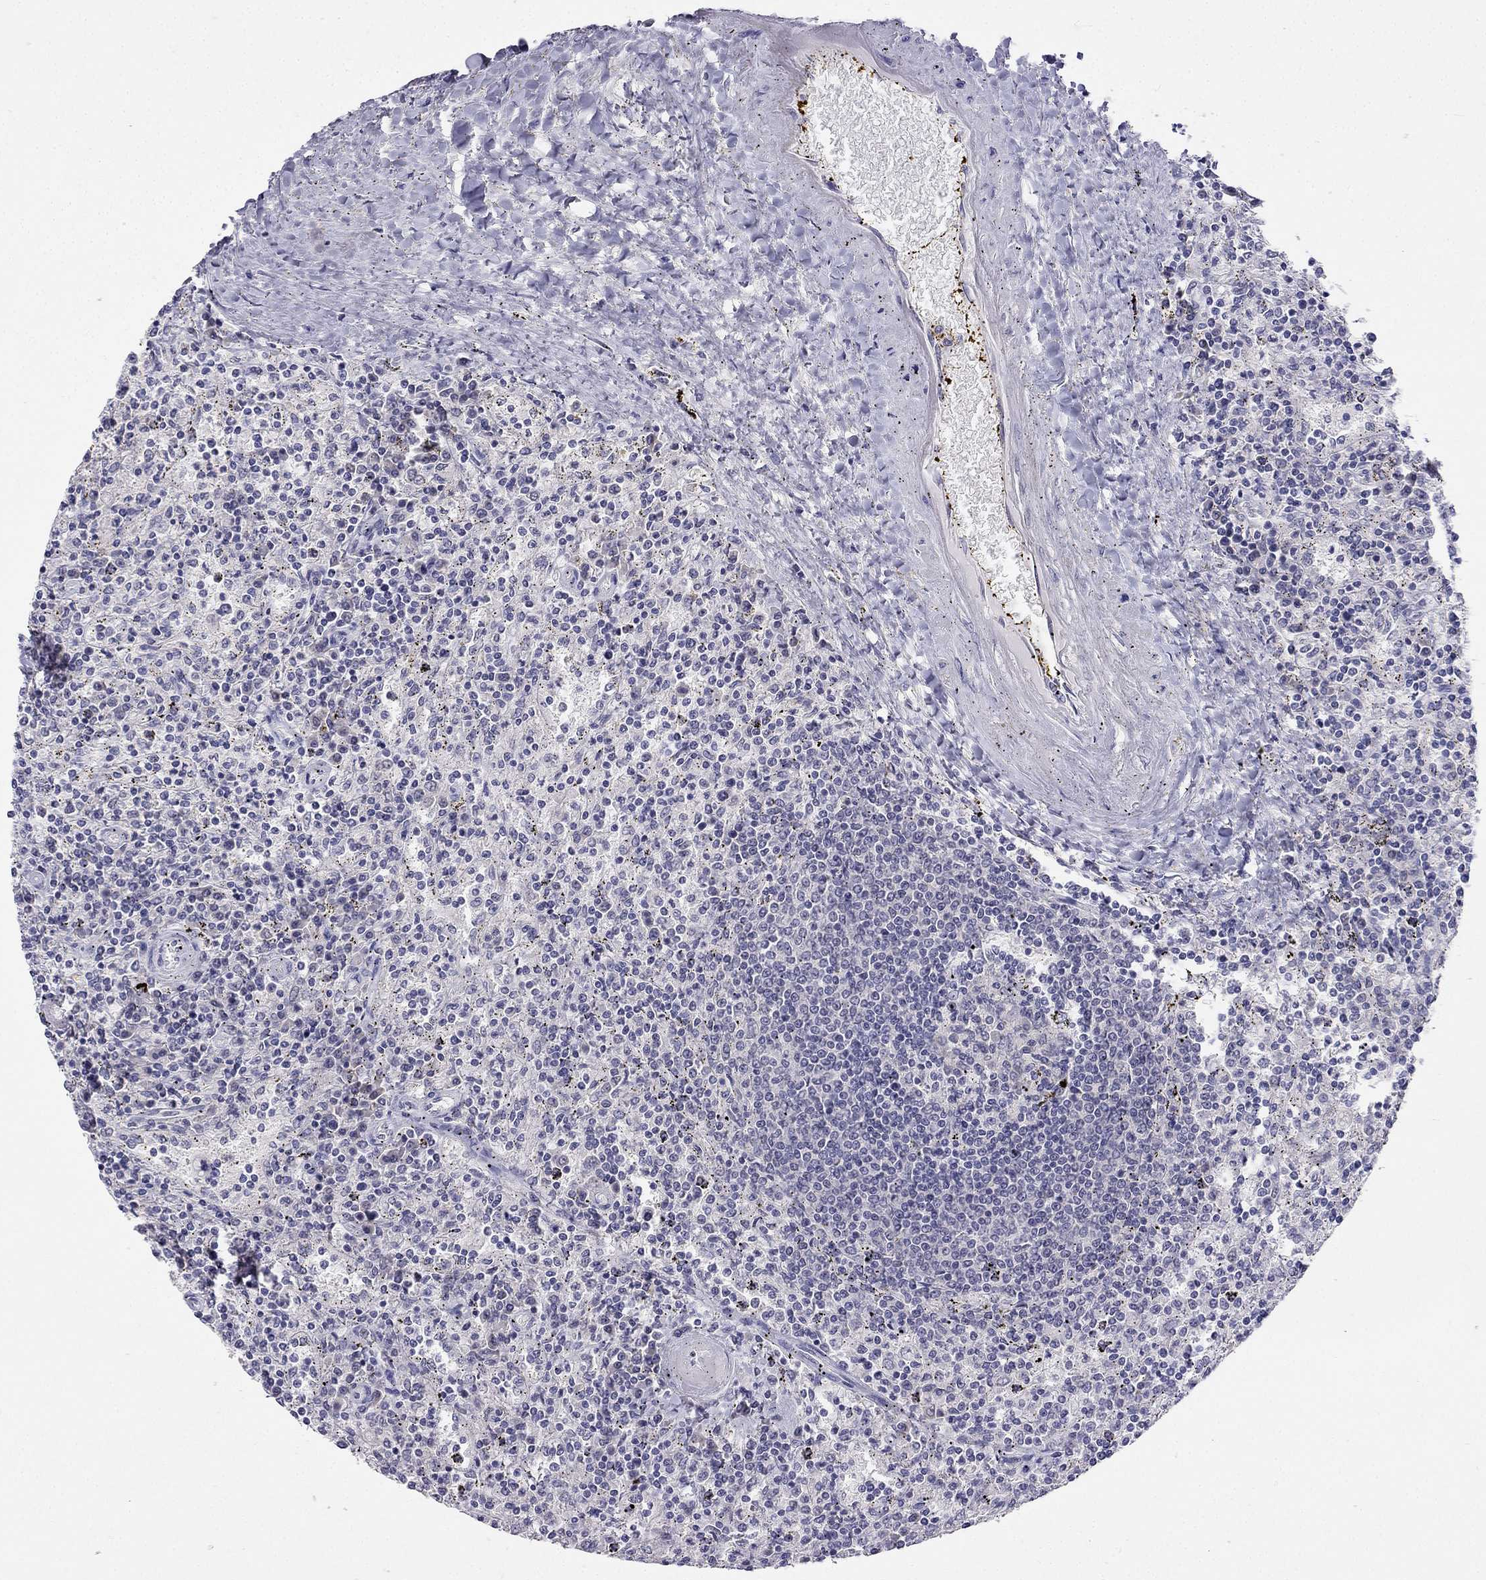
{"staining": {"intensity": "negative", "quantity": "none", "location": "none"}, "tissue": "lymphoma", "cell_type": "Tumor cells", "image_type": "cancer", "snomed": [{"axis": "morphology", "description": "Malignant lymphoma, non-Hodgkin's type, Low grade"}, {"axis": "topography", "description": "Spleen"}], "caption": "Photomicrograph shows no protein positivity in tumor cells of lymphoma tissue.", "gene": "C16orf89", "patient": {"sex": "male", "age": 62}}